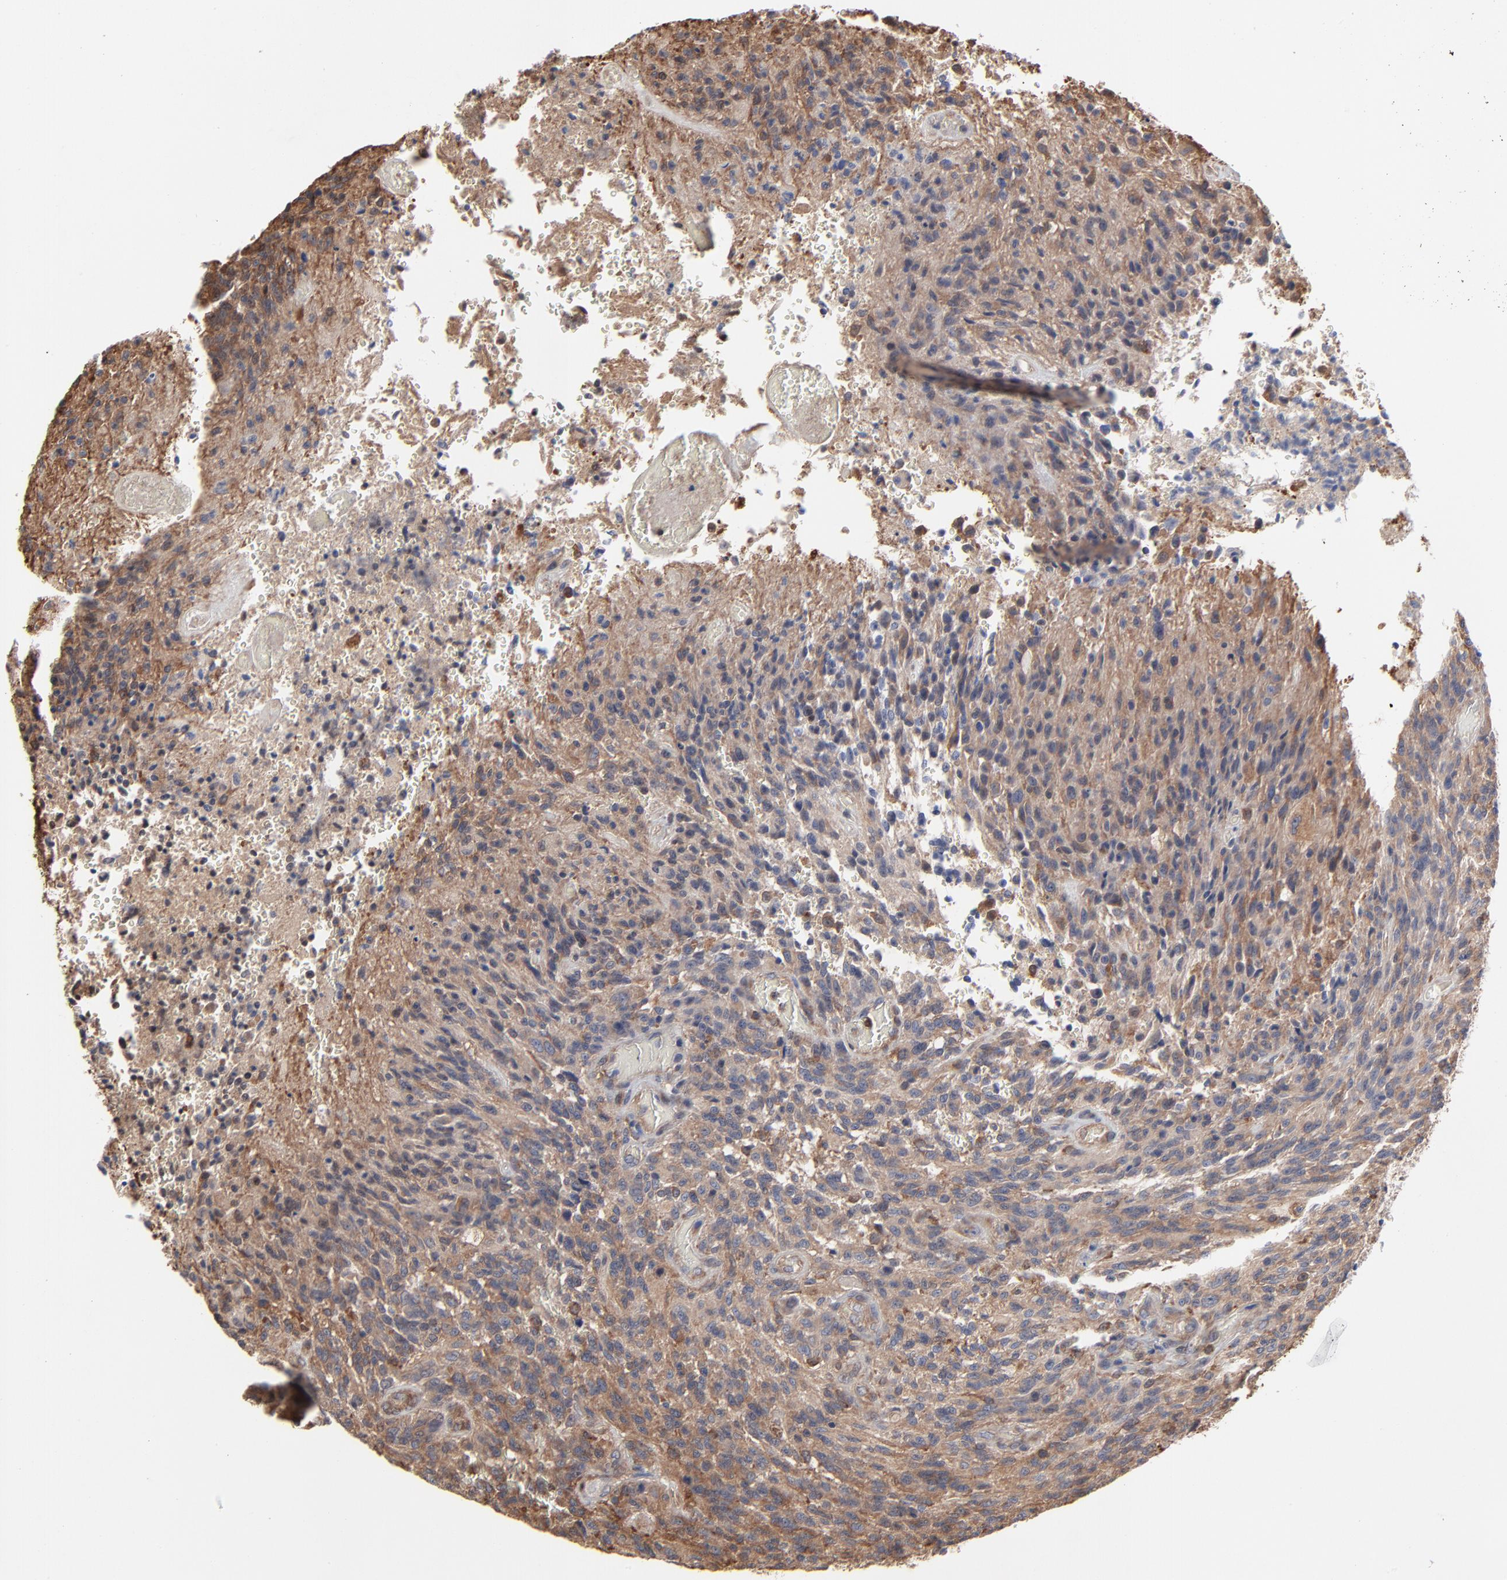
{"staining": {"intensity": "moderate", "quantity": "25%-75%", "location": "cytoplasmic/membranous"}, "tissue": "glioma", "cell_type": "Tumor cells", "image_type": "cancer", "snomed": [{"axis": "morphology", "description": "Normal tissue, NOS"}, {"axis": "morphology", "description": "Glioma, malignant, High grade"}, {"axis": "topography", "description": "Cerebral cortex"}], "caption": "This is a micrograph of immunohistochemistry staining of glioma, which shows moderate positivity in the cytoplasmic/membranous of tumor cells.", "gene": "MAP2K1", "patient": {"sex": "male", "age": 56}}